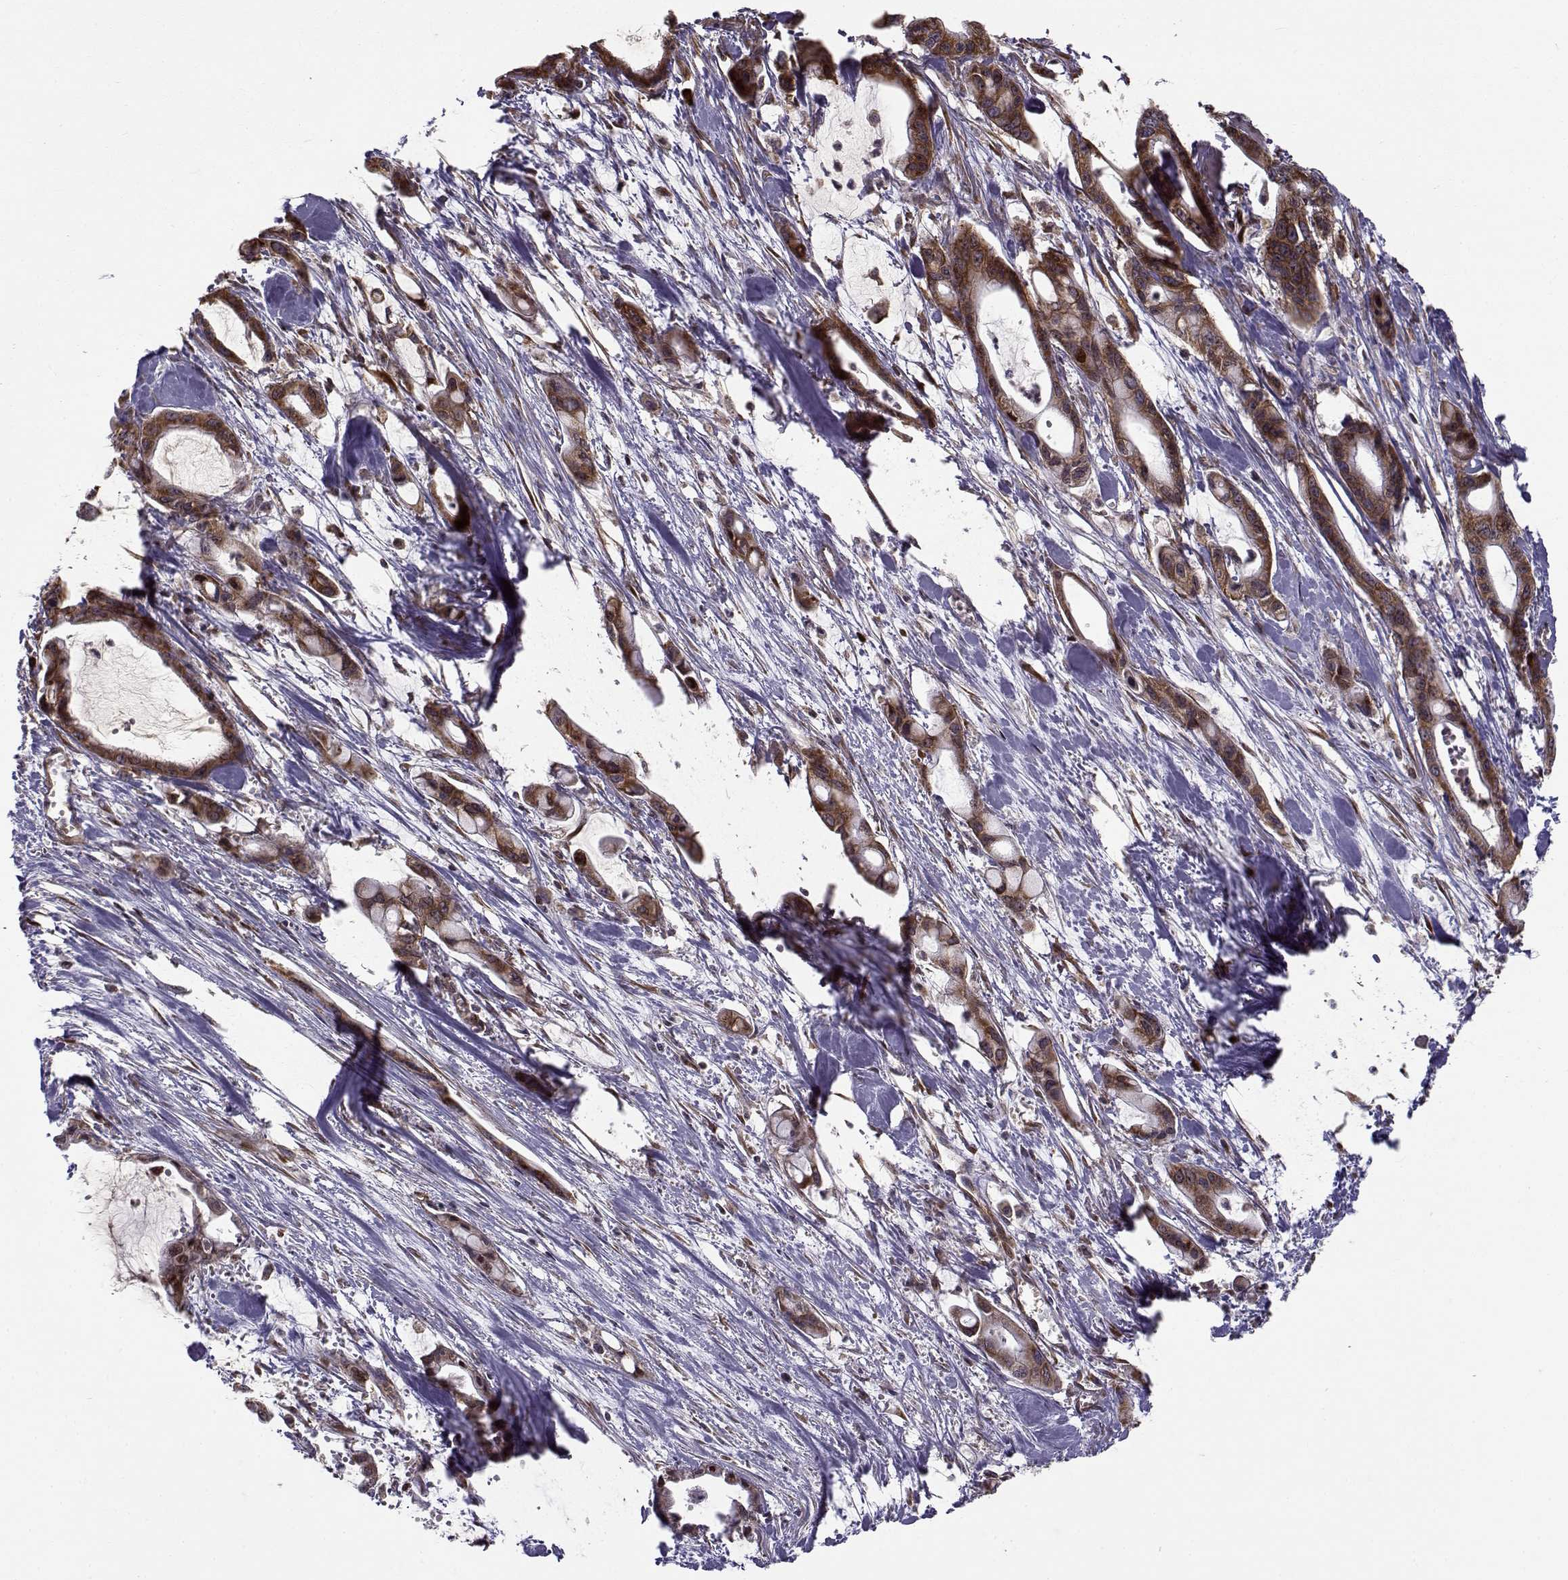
{"staining": {"intensity": "strong", "quantity": ">75%", "location": "cytoplasmic/membranous"}, "tissue": "pancreatic cancer", "cell_type": "Tumor cells", "image_type": "cancer", "snomed": [{"axis": "morphology", "description": "Adenocarcinoma, NOS"}, {"axis": "topography", "description": "Pancreas"}], "caption": "This image displays immunohistochemistry (IHC) staining of pancreatic adenocarcinoma, with high strong cytoplasmic/membranous expression in about >75% of tumor cells.", "gene": "RPL31", "patient": {"sex": "male", "age": 48}}